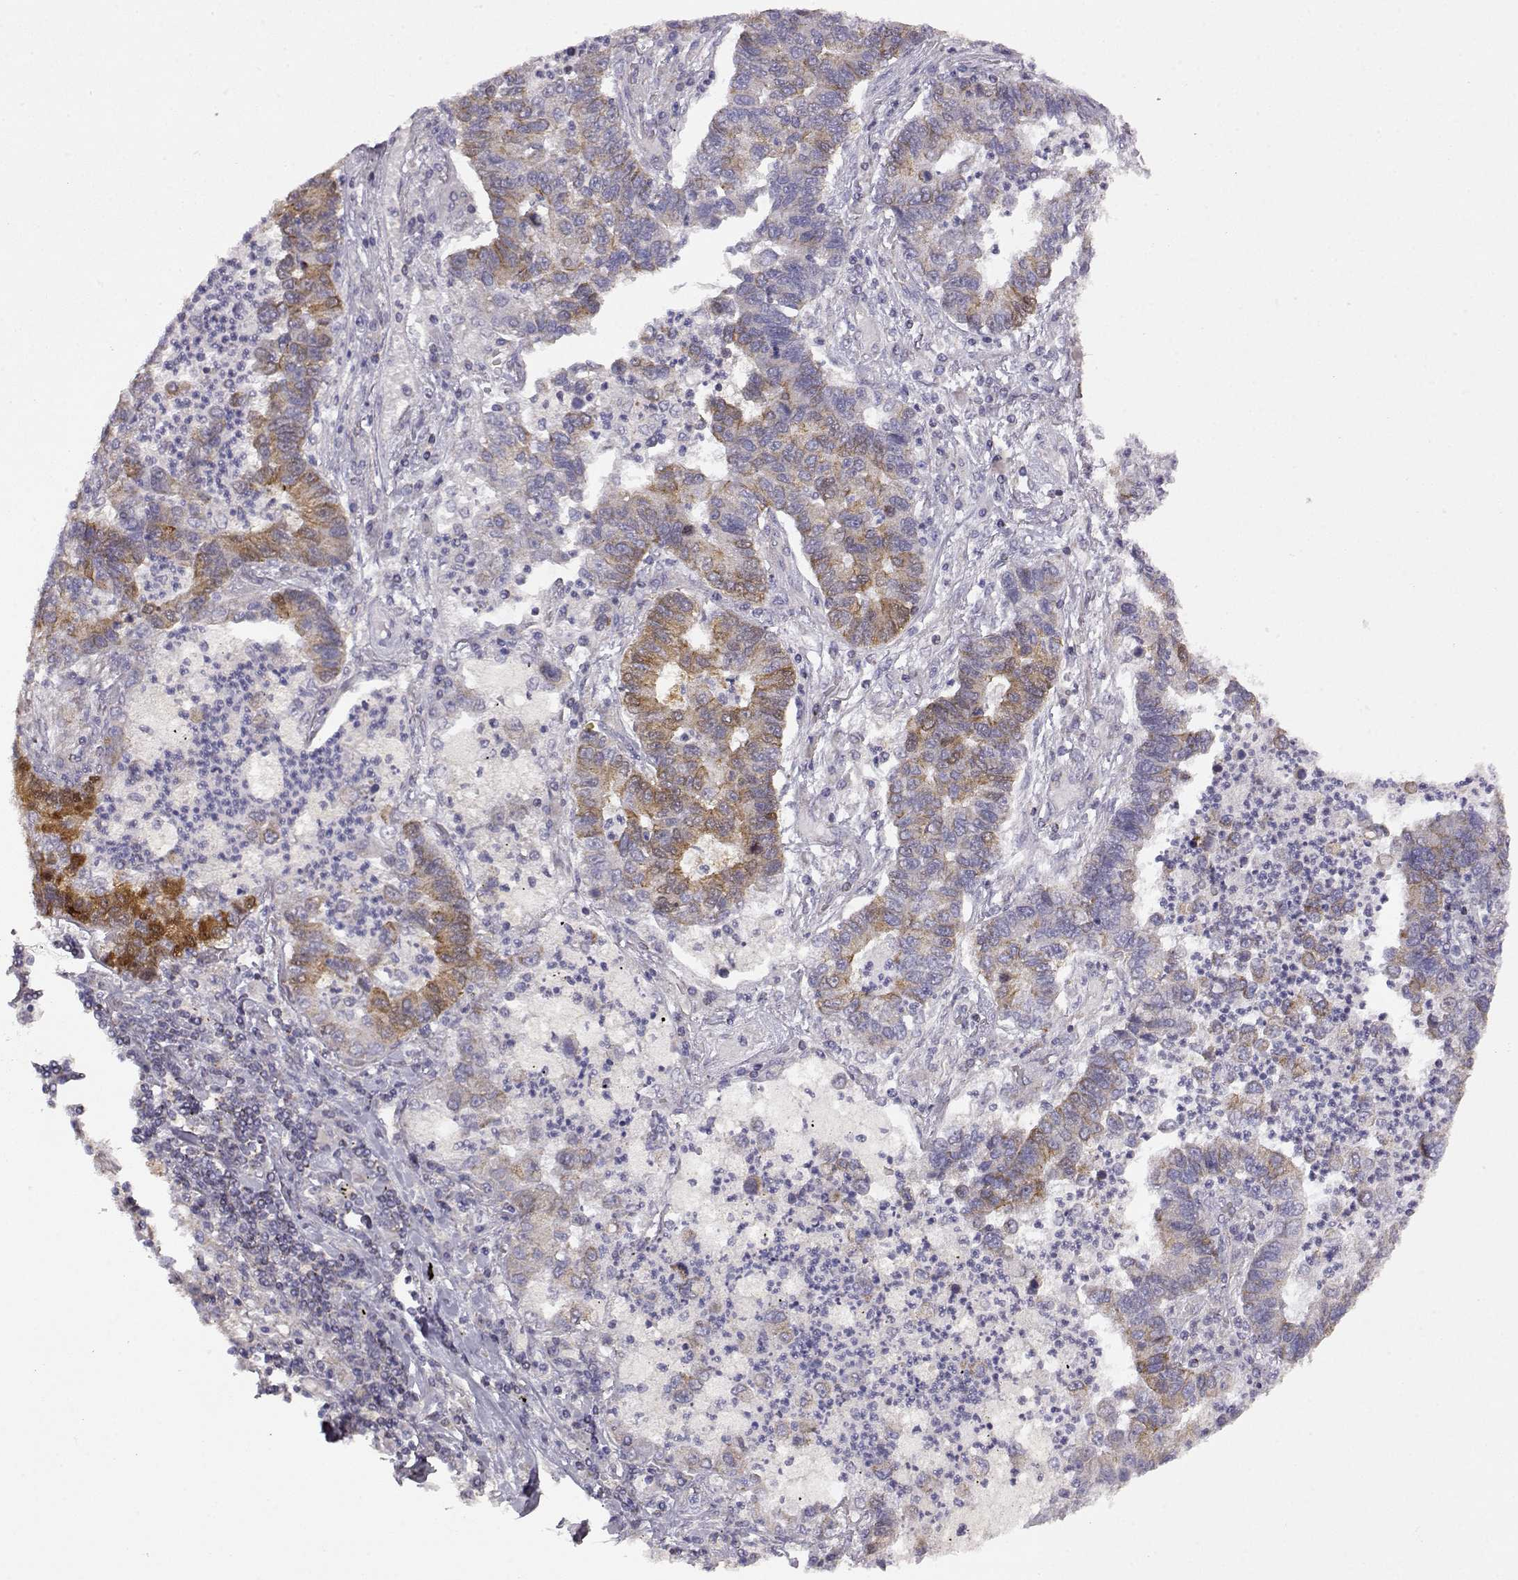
{"staining": {"intensity": "moderate", "quantity": "25%-75%", "location": "cytoplasmic/membranous"}, "tissue": "lung cancer", "cell_type": "Tumor cells", "image_type": "cancer", "snomed": [{"axis": "morphology", "description": "Adenocarcinoma, NOS"}, {"axis": "topography", "description": "Lung"}], "caption": "A histopathology image showing moderate cytoplasmic/membranous expression in about 25%-75% of tumor cells in adenocarcinoma (lung), as visualized by brown immunohistochemical staining.", "gene": "DDC", "patient": {"sex": "female", "age": 57}}